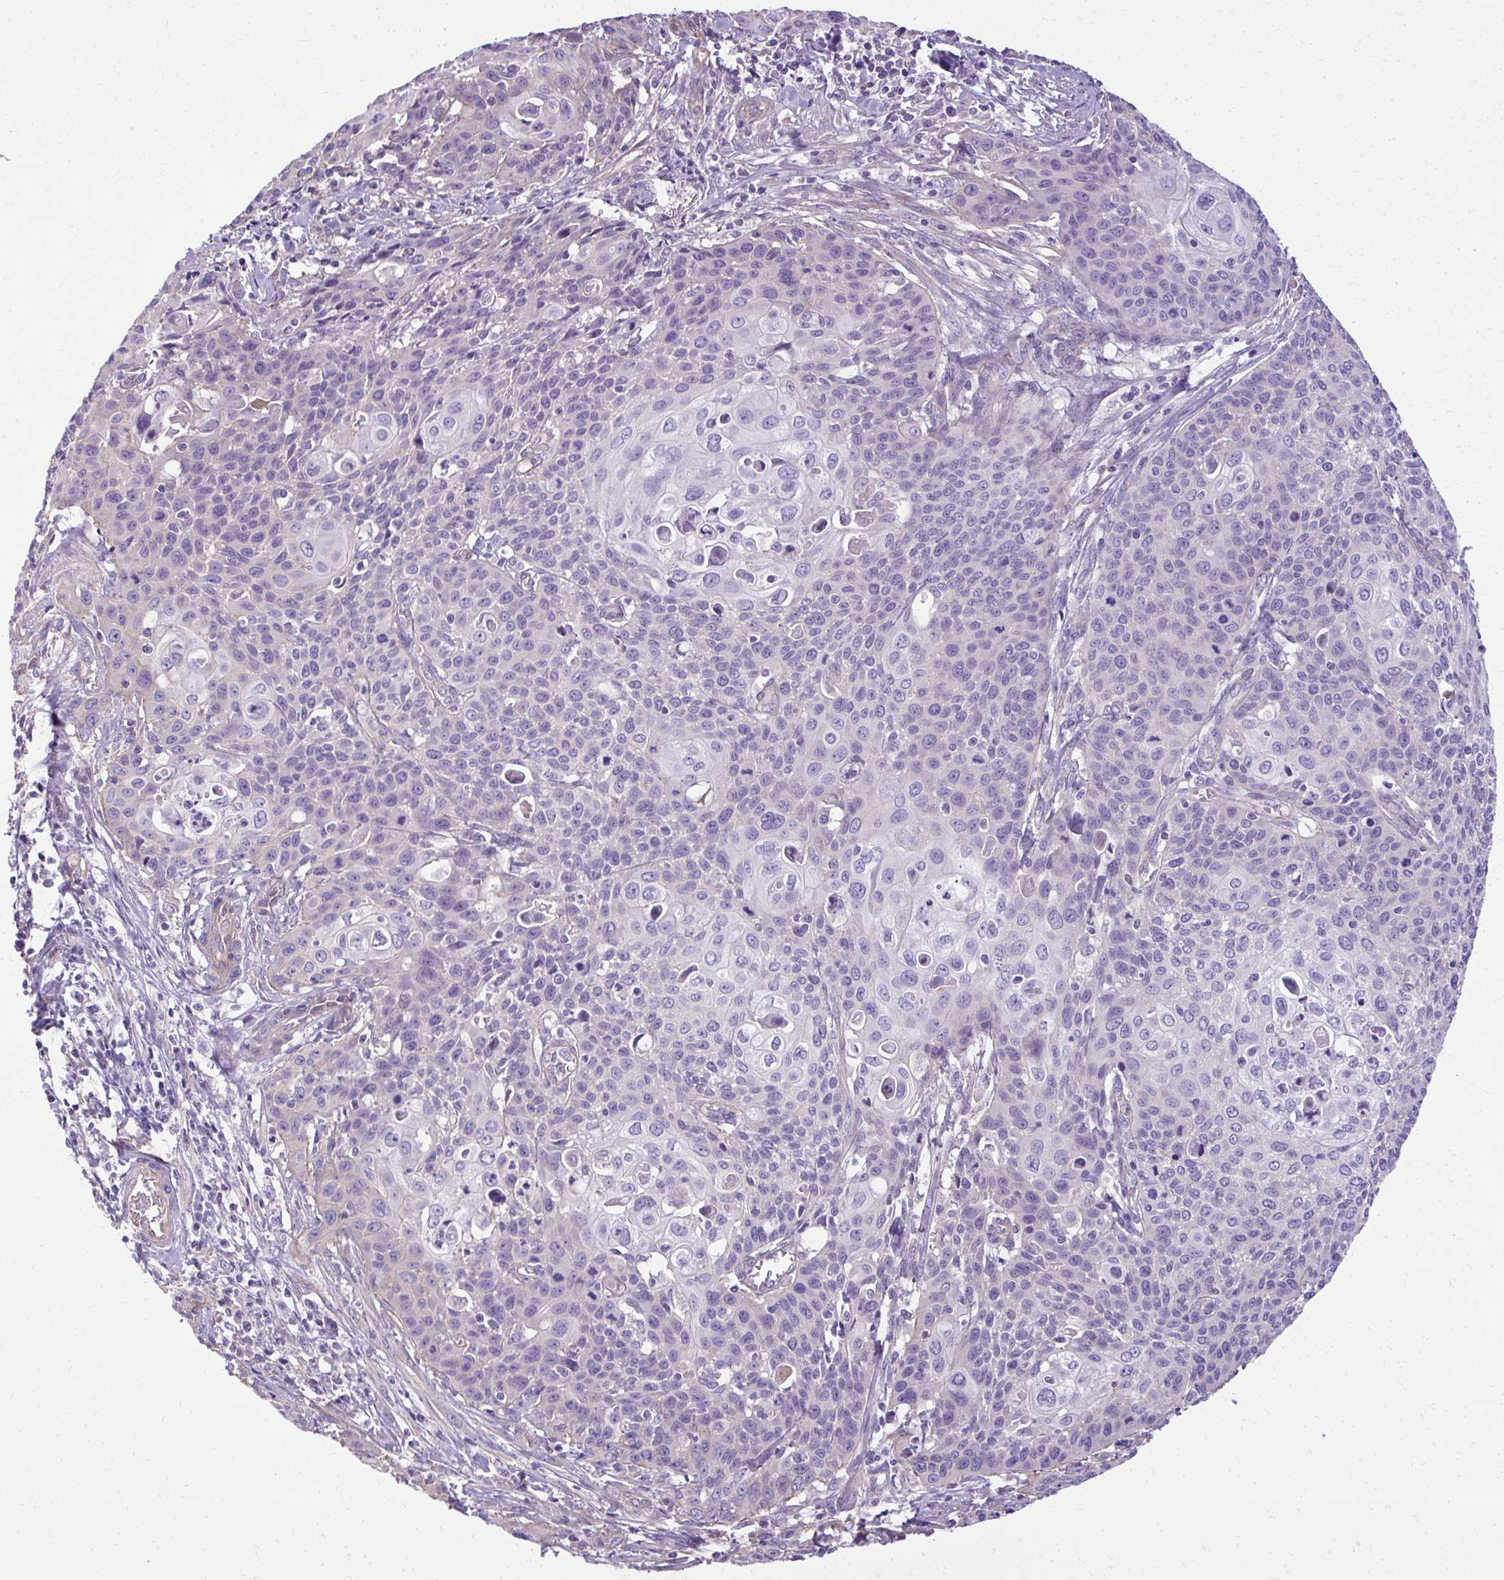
{"staining": {"intensity": "negative", "quantity": "none", "location": "none"}, "tissue": "cervical cancer", "cell_type": "Tumor cells", "image_type": "cancer", "snomed": [{"axis": "morphology", "description": "Squamous cell carcinoma, NOS"}, {"axis": "topography", "description": "Cervix"}], "caption": "Tumor cells are negative for protein expression in human cervical cancer (squamous cell carcinoma).", "gene": "RUNDC3B", "patient": {"sex": "female", "age": 65}}